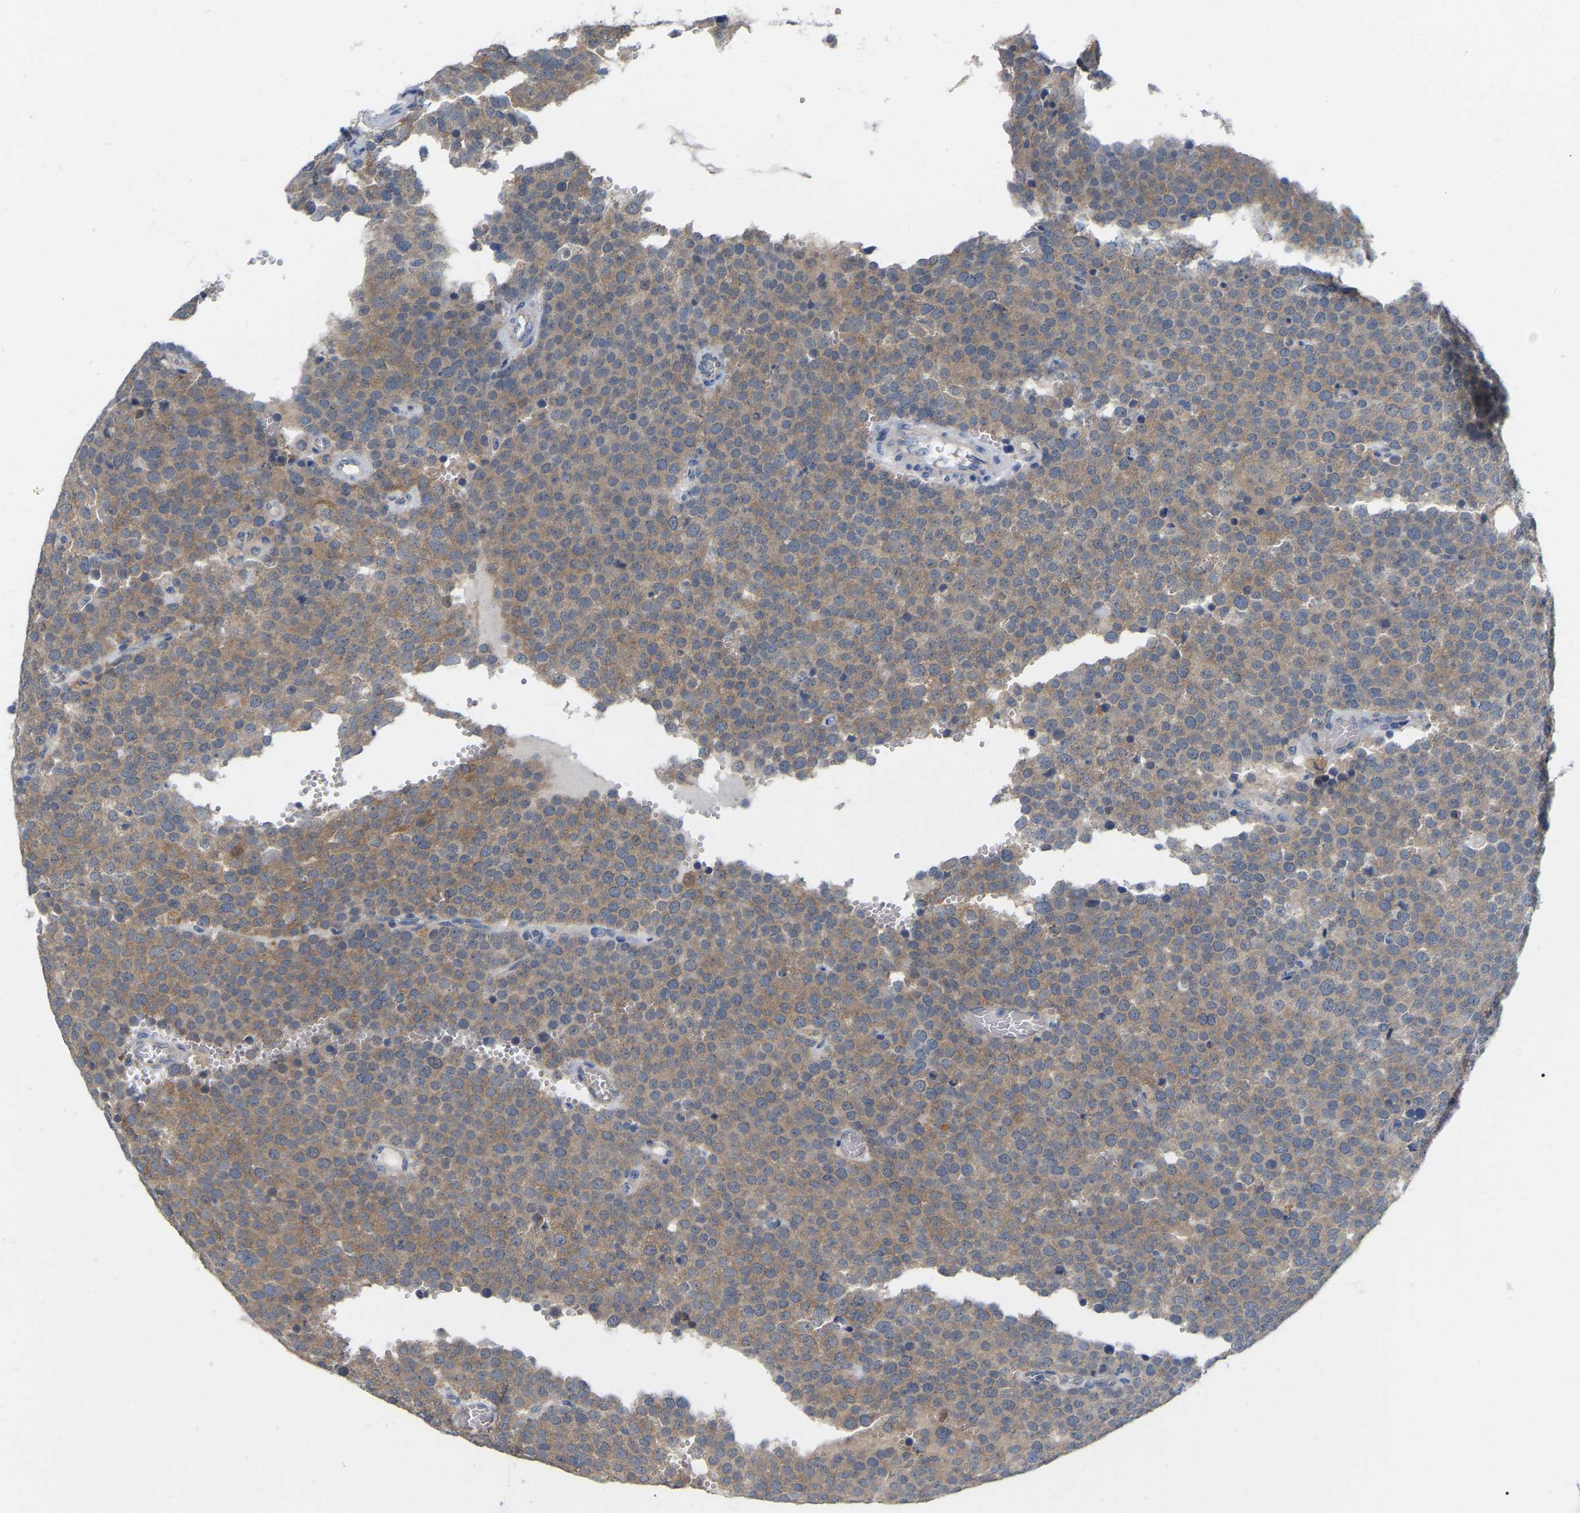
{"staining": {"intensity": "moderate", "quantity": "25%-75%", "location": "cytoplasmic/membranous"}, "tissue": "testis cancer", "cell_type": "Tumor cells", "image_type": "cancer", "snomed": [{"axis": "morphology", "description": "Normal tissue, NOS"}, {"axis": "morphology", "description": "Seminoma, NOS"}, {"axis": "topography", "description": "Testis"}], "caption": "Immunohistochemistry photomicrograph of neoplastic tissue: seminoma (testis) stained using immunohistochemistry (IHC) demonstrates medium levels of moderate protein expression localized specifically in the cytoplasmic/membranous of tumor cells, appearing as a cytoplasmic/membranous brown color.", "gene": "WIPI2", "patient": {"sex": "male", "age": 71}}